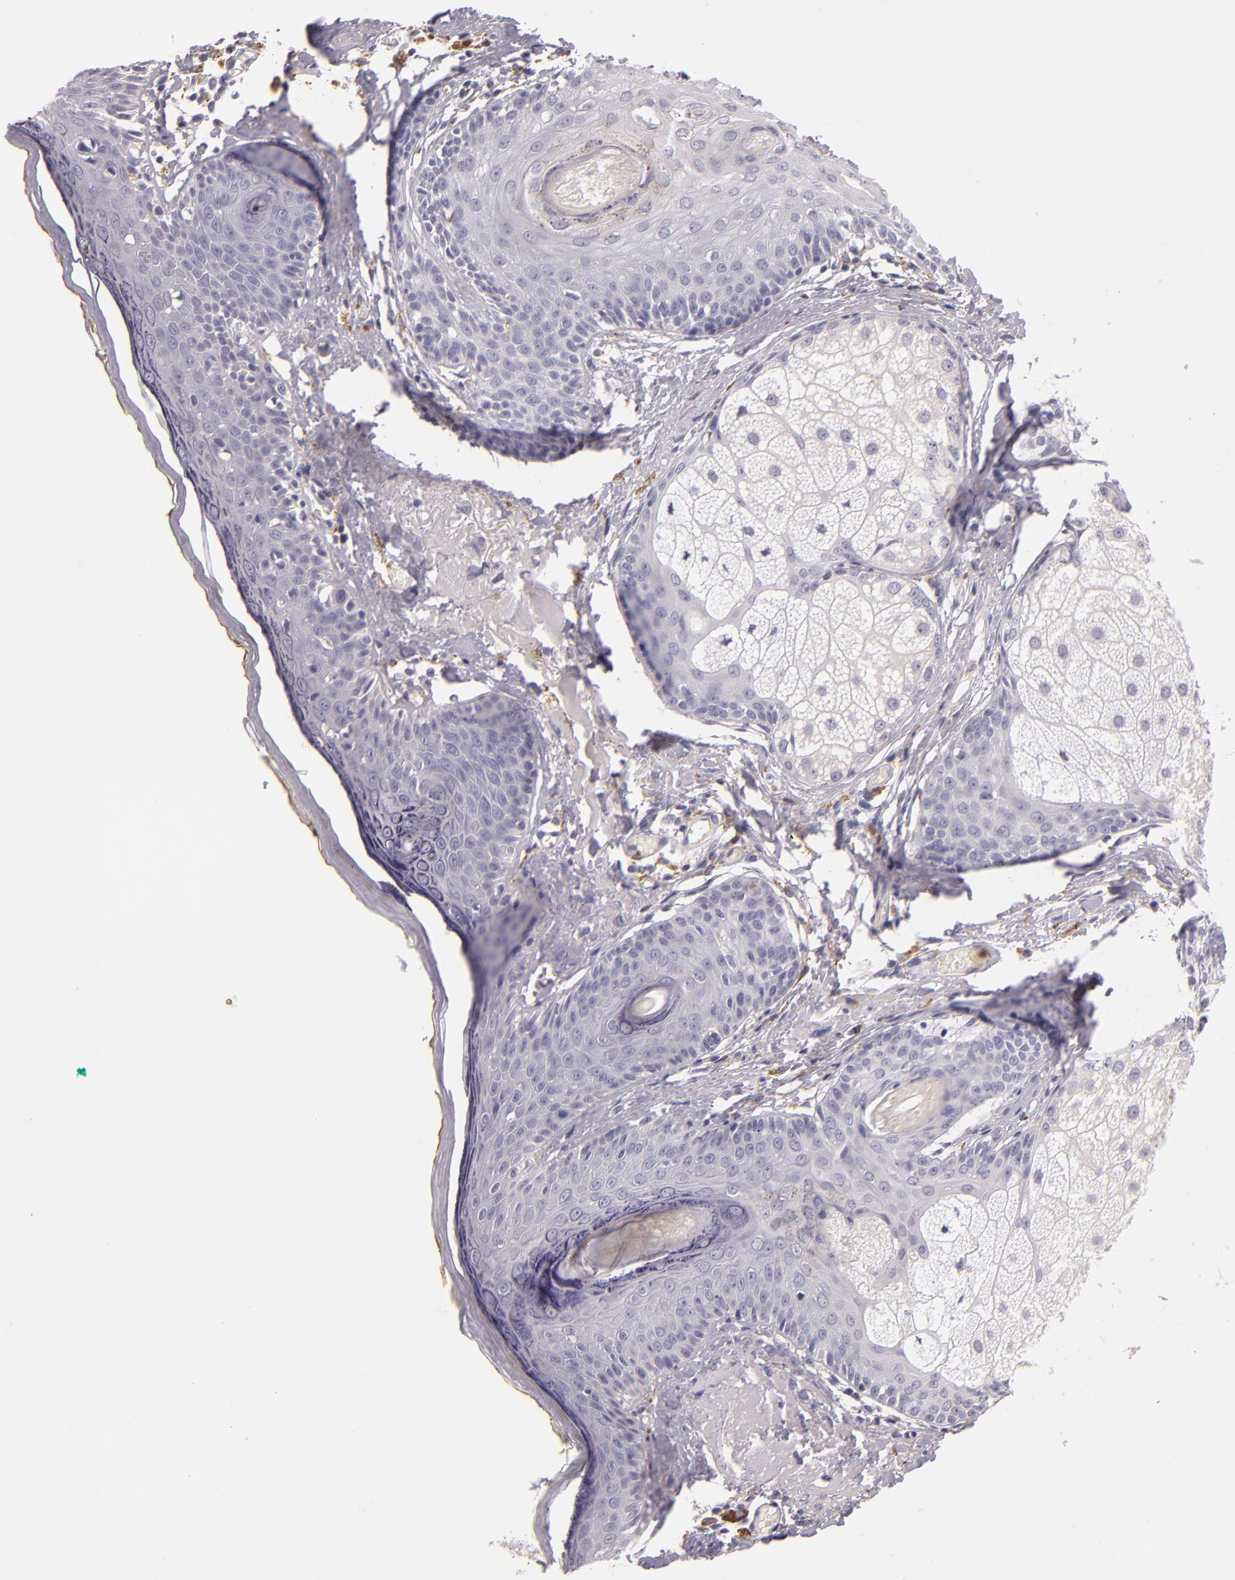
{"staining": {"intensity": "negative", "quantity": "none", "location": "none"}, "tissue": "skin cancer", "cell_type": "Tumor cells", "image_type": "cancer", "snomed": [{"axis": "morphology", "description": "Basal cell carcinoma"}, {"axis": "topography", "description": "Skin"}], "caption": "IHC of skin cancer shows no expression in tumor cells.", "gene": "TLR8", "patient": {"sex": "male", "age": 63}}